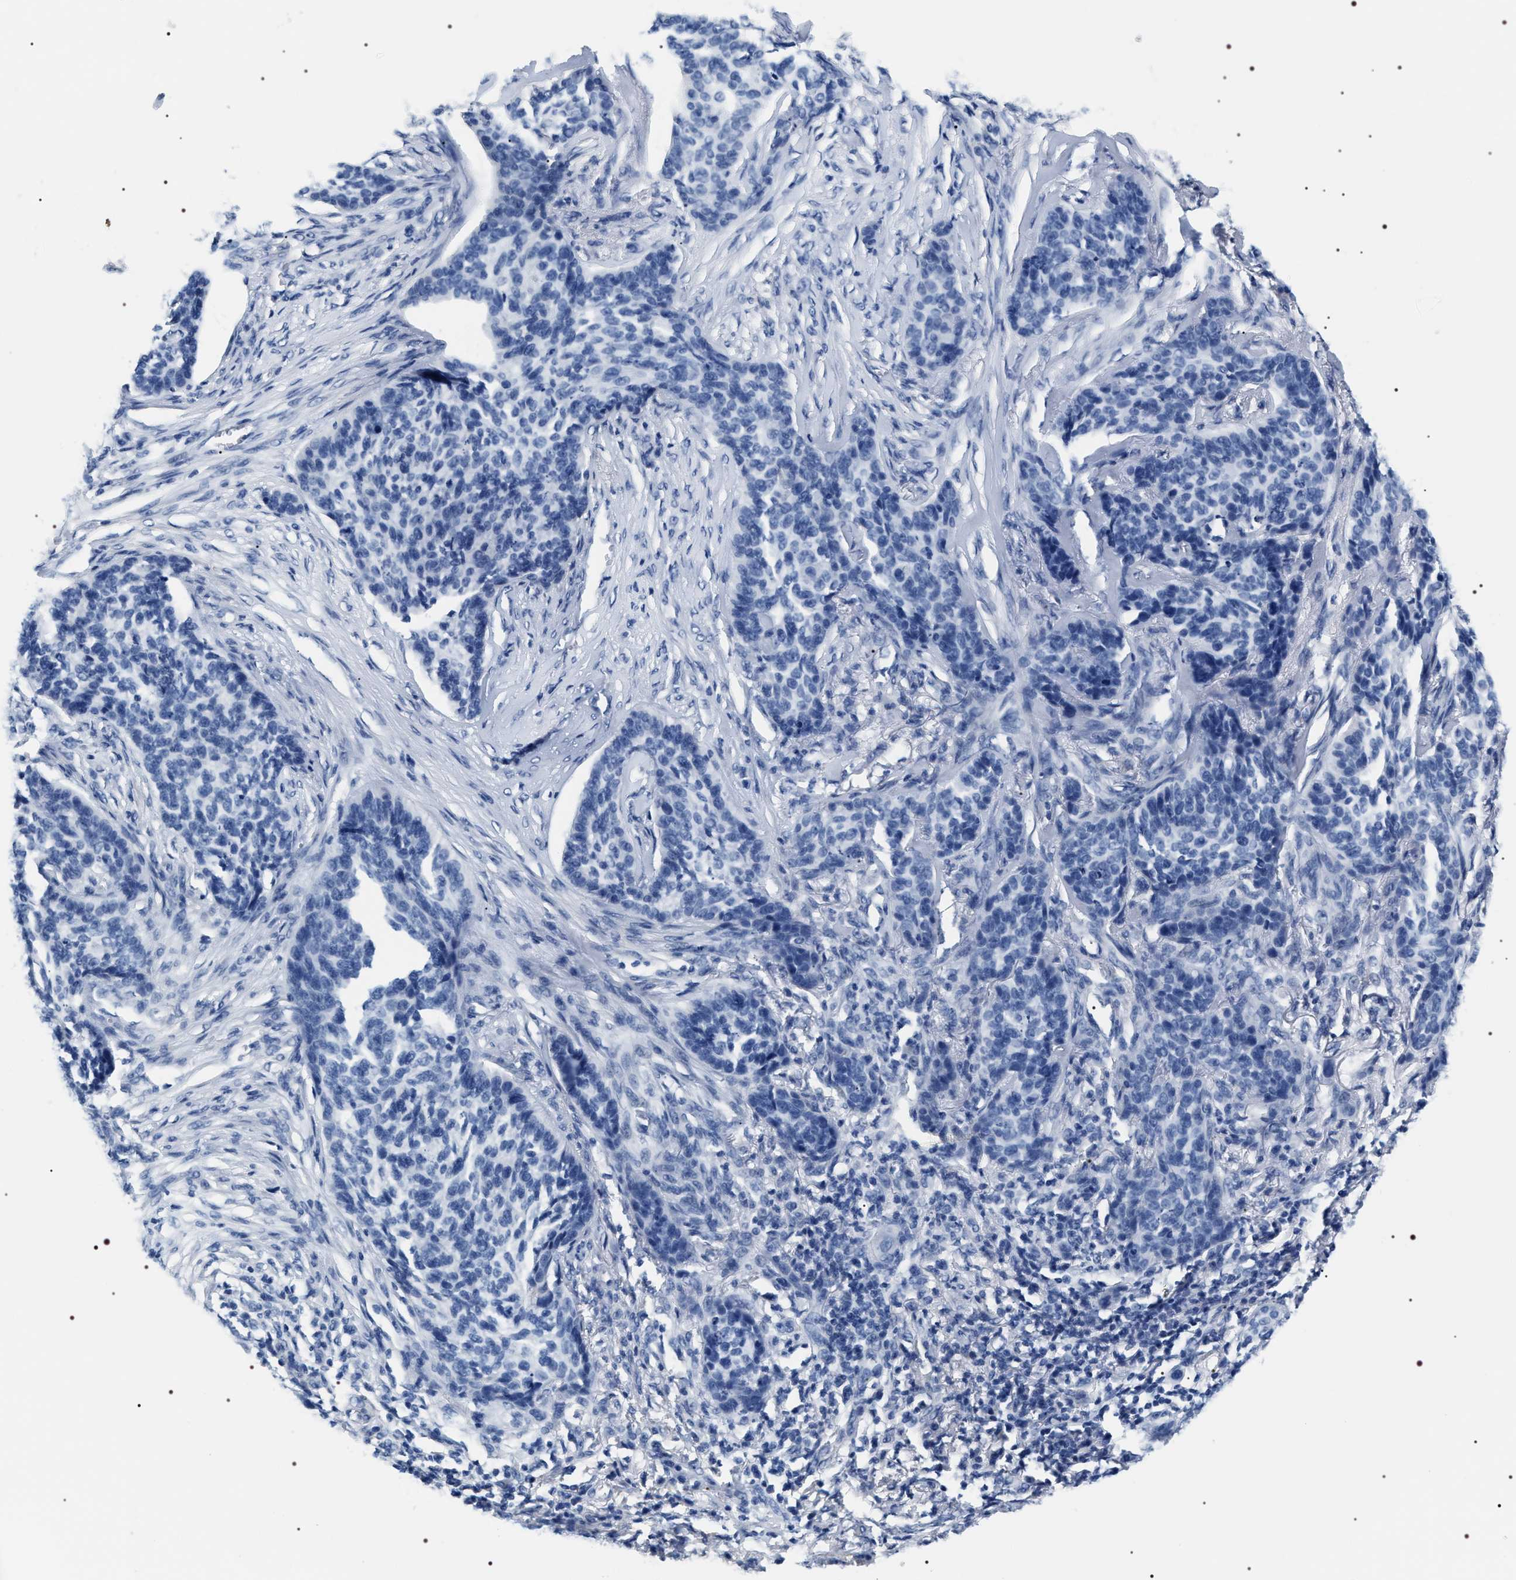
{"staining": {"intensity": "negative", "quantity": "none", "location": "none"}, "tissue": "skin cancer", "cell_type": "Tumor cells", "image_type": "cancer", "snomed": [{"axis": "morphology", "description": "Basal cell carcinoma"}, {"axis": "topography", "description": "Skin"}], "caption": "This photomicrograph is of basal cell carcinoma (skin) stained with immunohistochemistry (IHC) to label a protein in brown with the nuclei are counter-stained blue. There is no positivity in tumor cells. (DAB immunohistochemistry (IHC), high magnification).", "gene": "ADH4", "patient": {"sex": "male", "age": 85}}